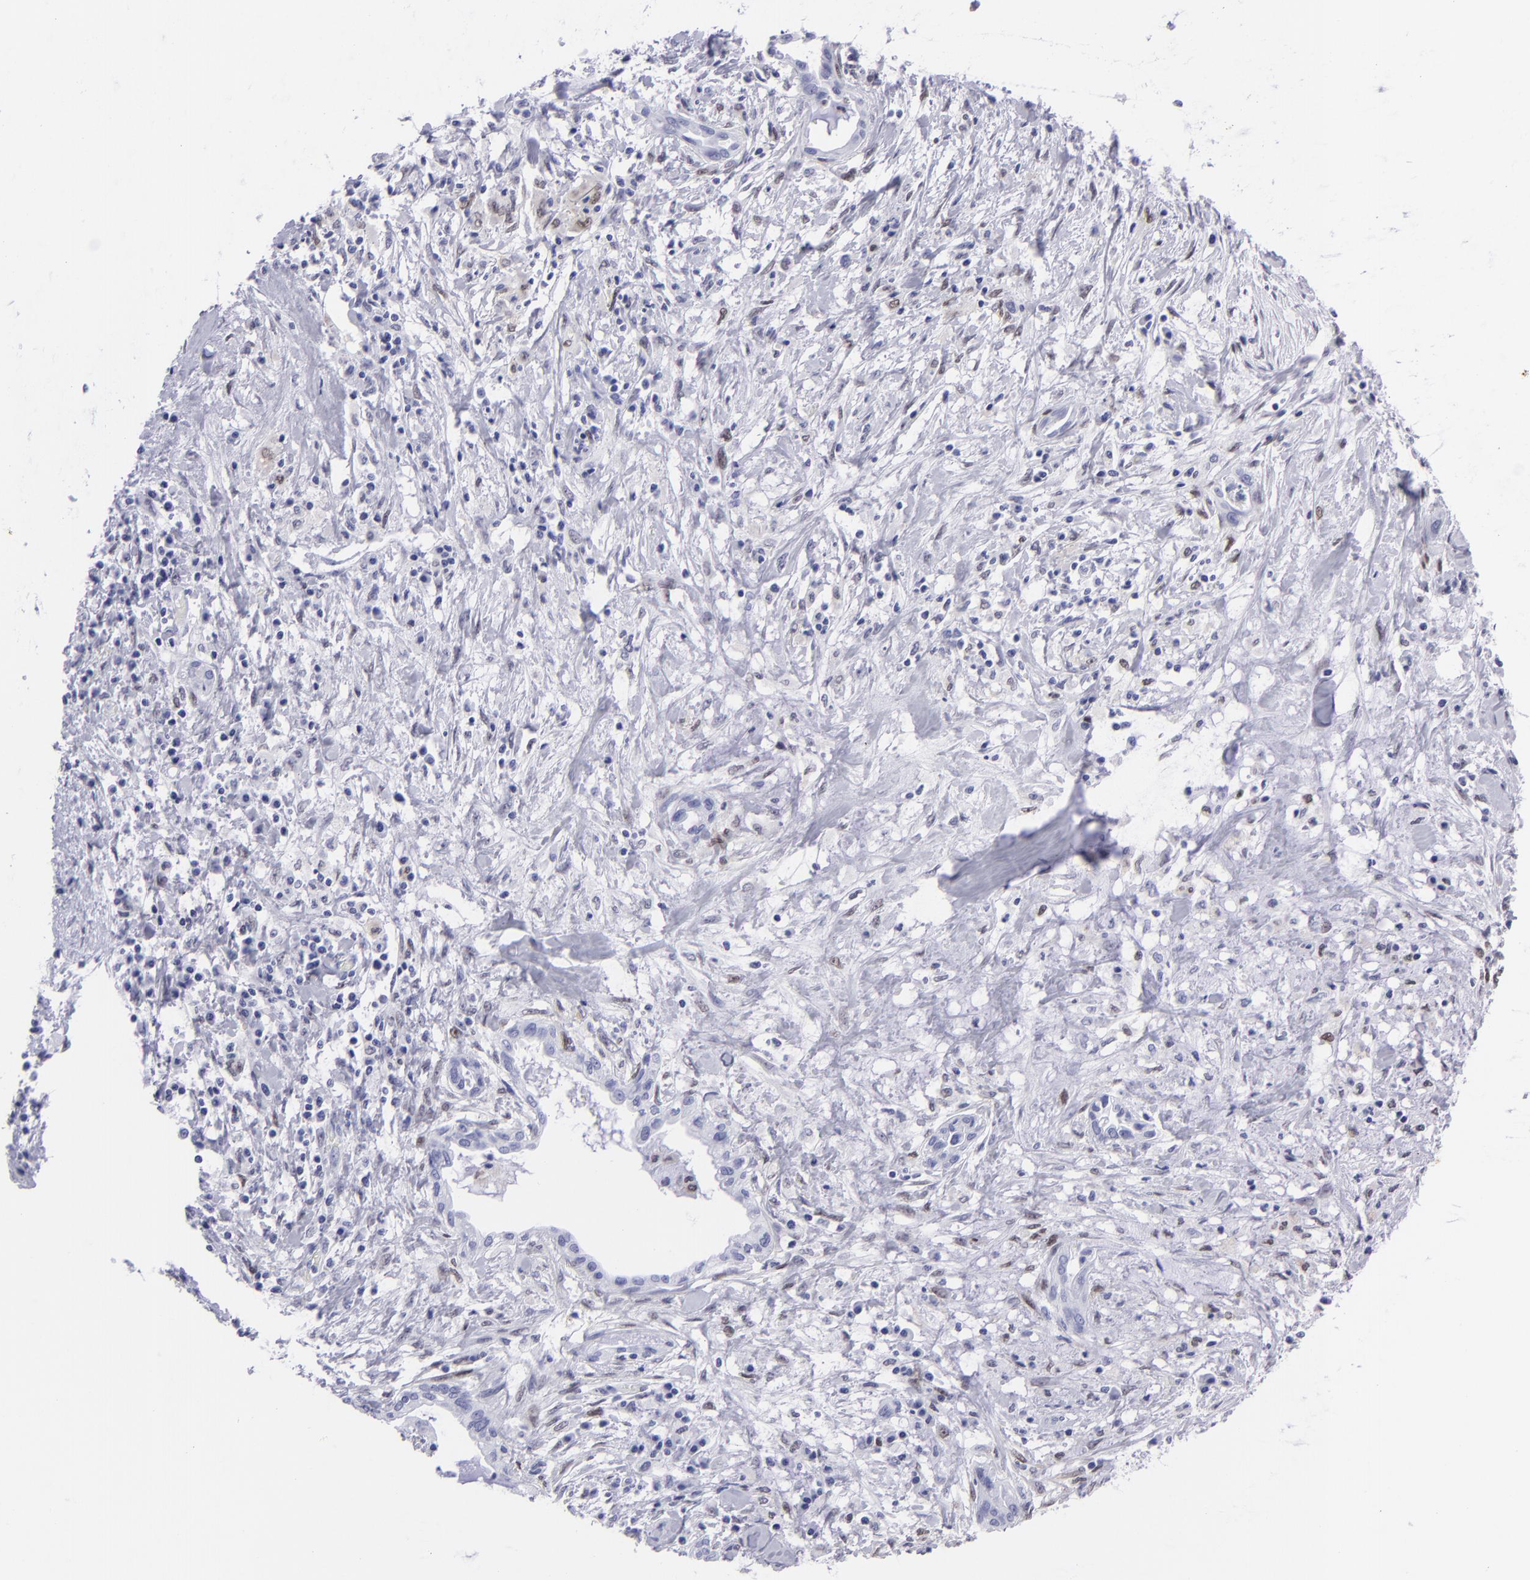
{"staining": {"intensity": "negative", "quantity": "none", "location": "none"}, "tissue": "pancreatic cancer", "cell_type": "Tumor cells", "image_type": "cancer", "snomed": [{"axis": "morphology", "description": "Adenocarcinoma, NOS"}, {"axis": "topography", "description": "Pancreas"}], "caption": "Immunohistochemistry (IHC) of human pancreatic cancer (adenocarcinoma) demonstrates no expression in tumor cells. (DAB IHC visualized using brightfield microscopy, high magnification).", "gene": "MITF", "patient": {"sex": "female", "age": 64}}